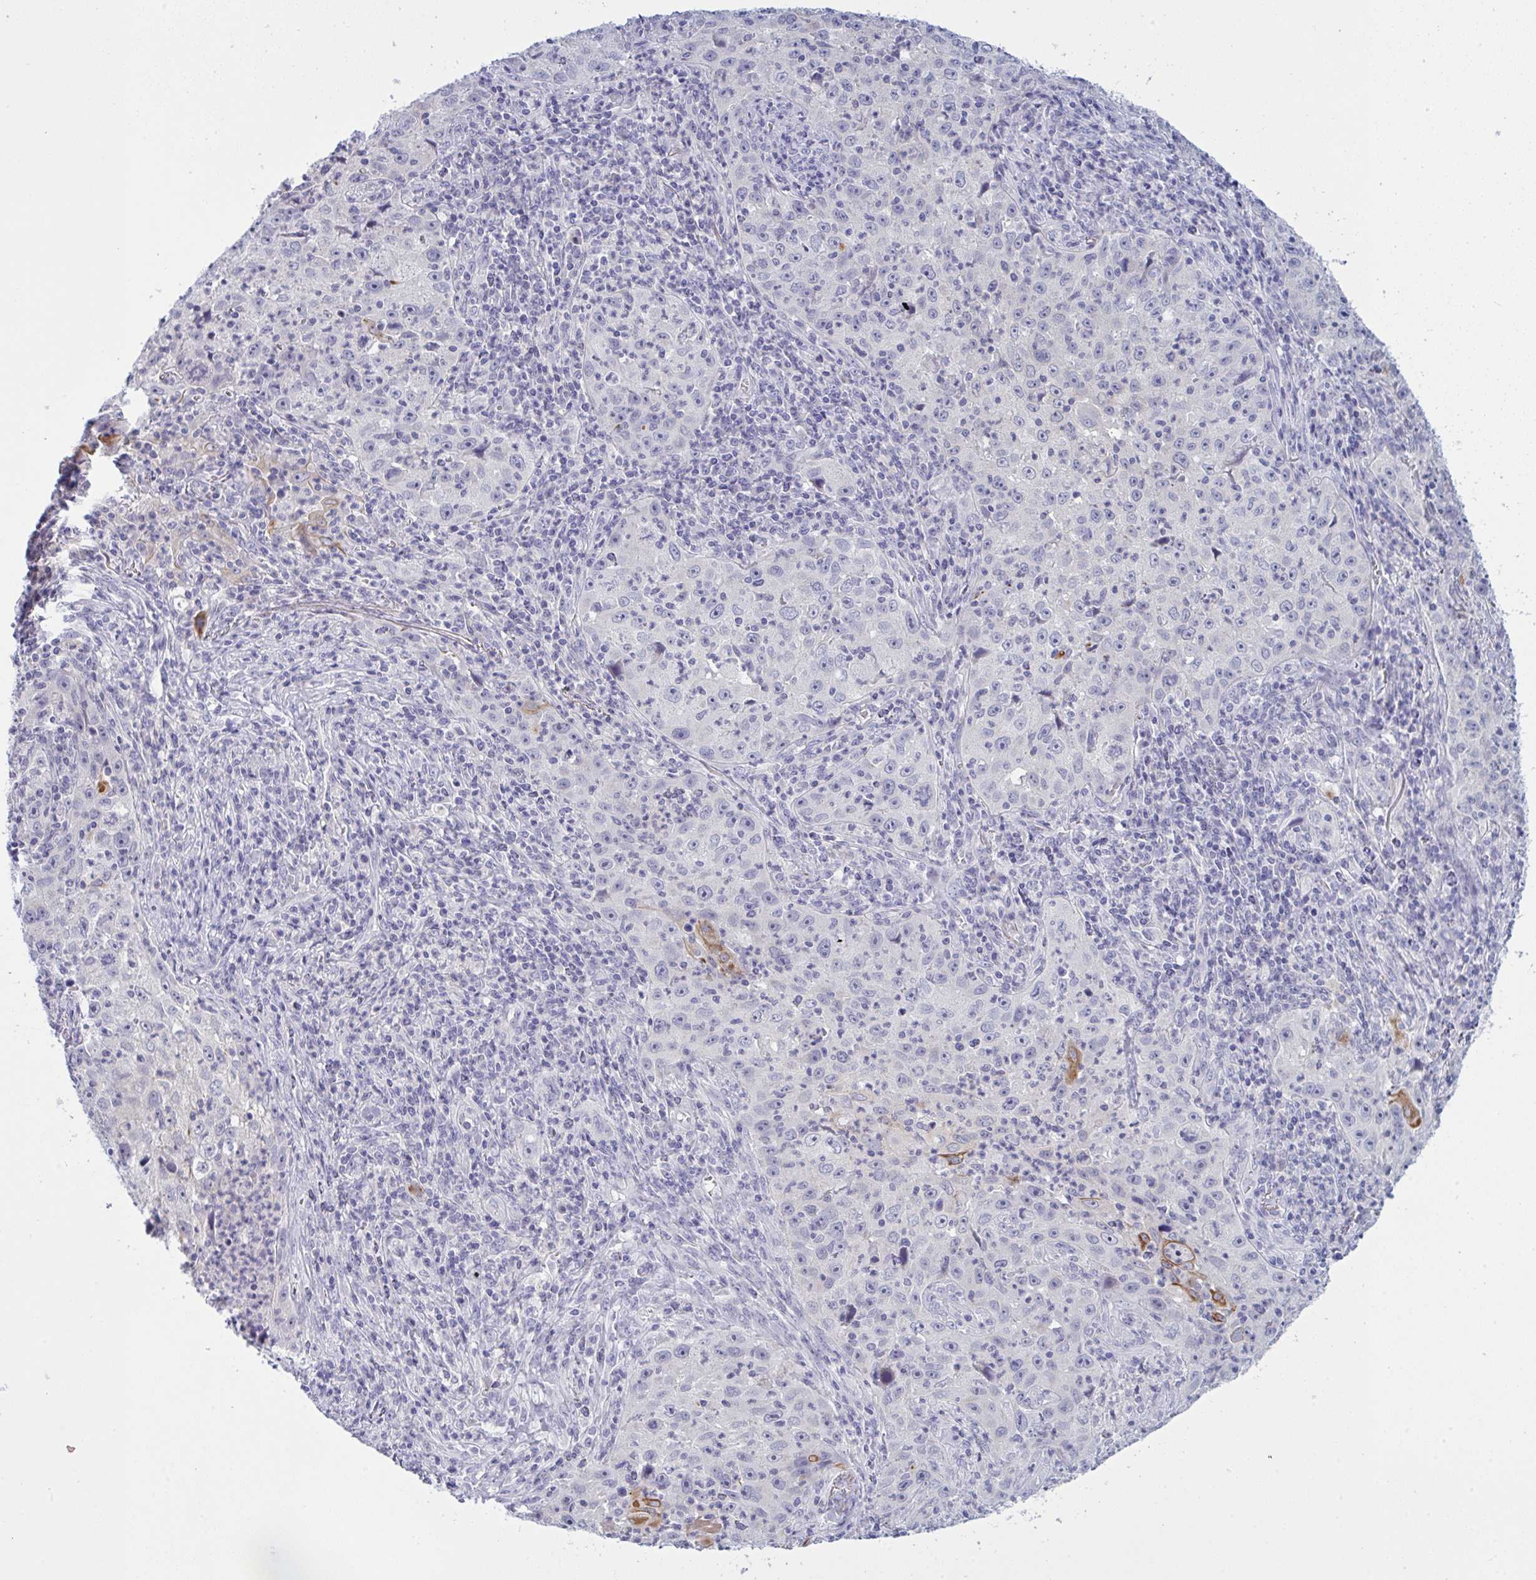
{"staining": {"intensity": "weak", "quantity": "<25%", "location": "cytoplasmic/membranous"}, "tissue": "lung cancer", "cell_type": "Tumor cells", "image_type": "cancer", "snomed": [{"axis": "morphology", "description": "Squamous cell carcinoma, NOS"}, {"axis": "topography", "description": "Lung"}], "caption": "Tumor cells show no significant protein expression in lung cancer.", "gene": "TENT5D", "patient": {"sex": "male", "age": 71}}